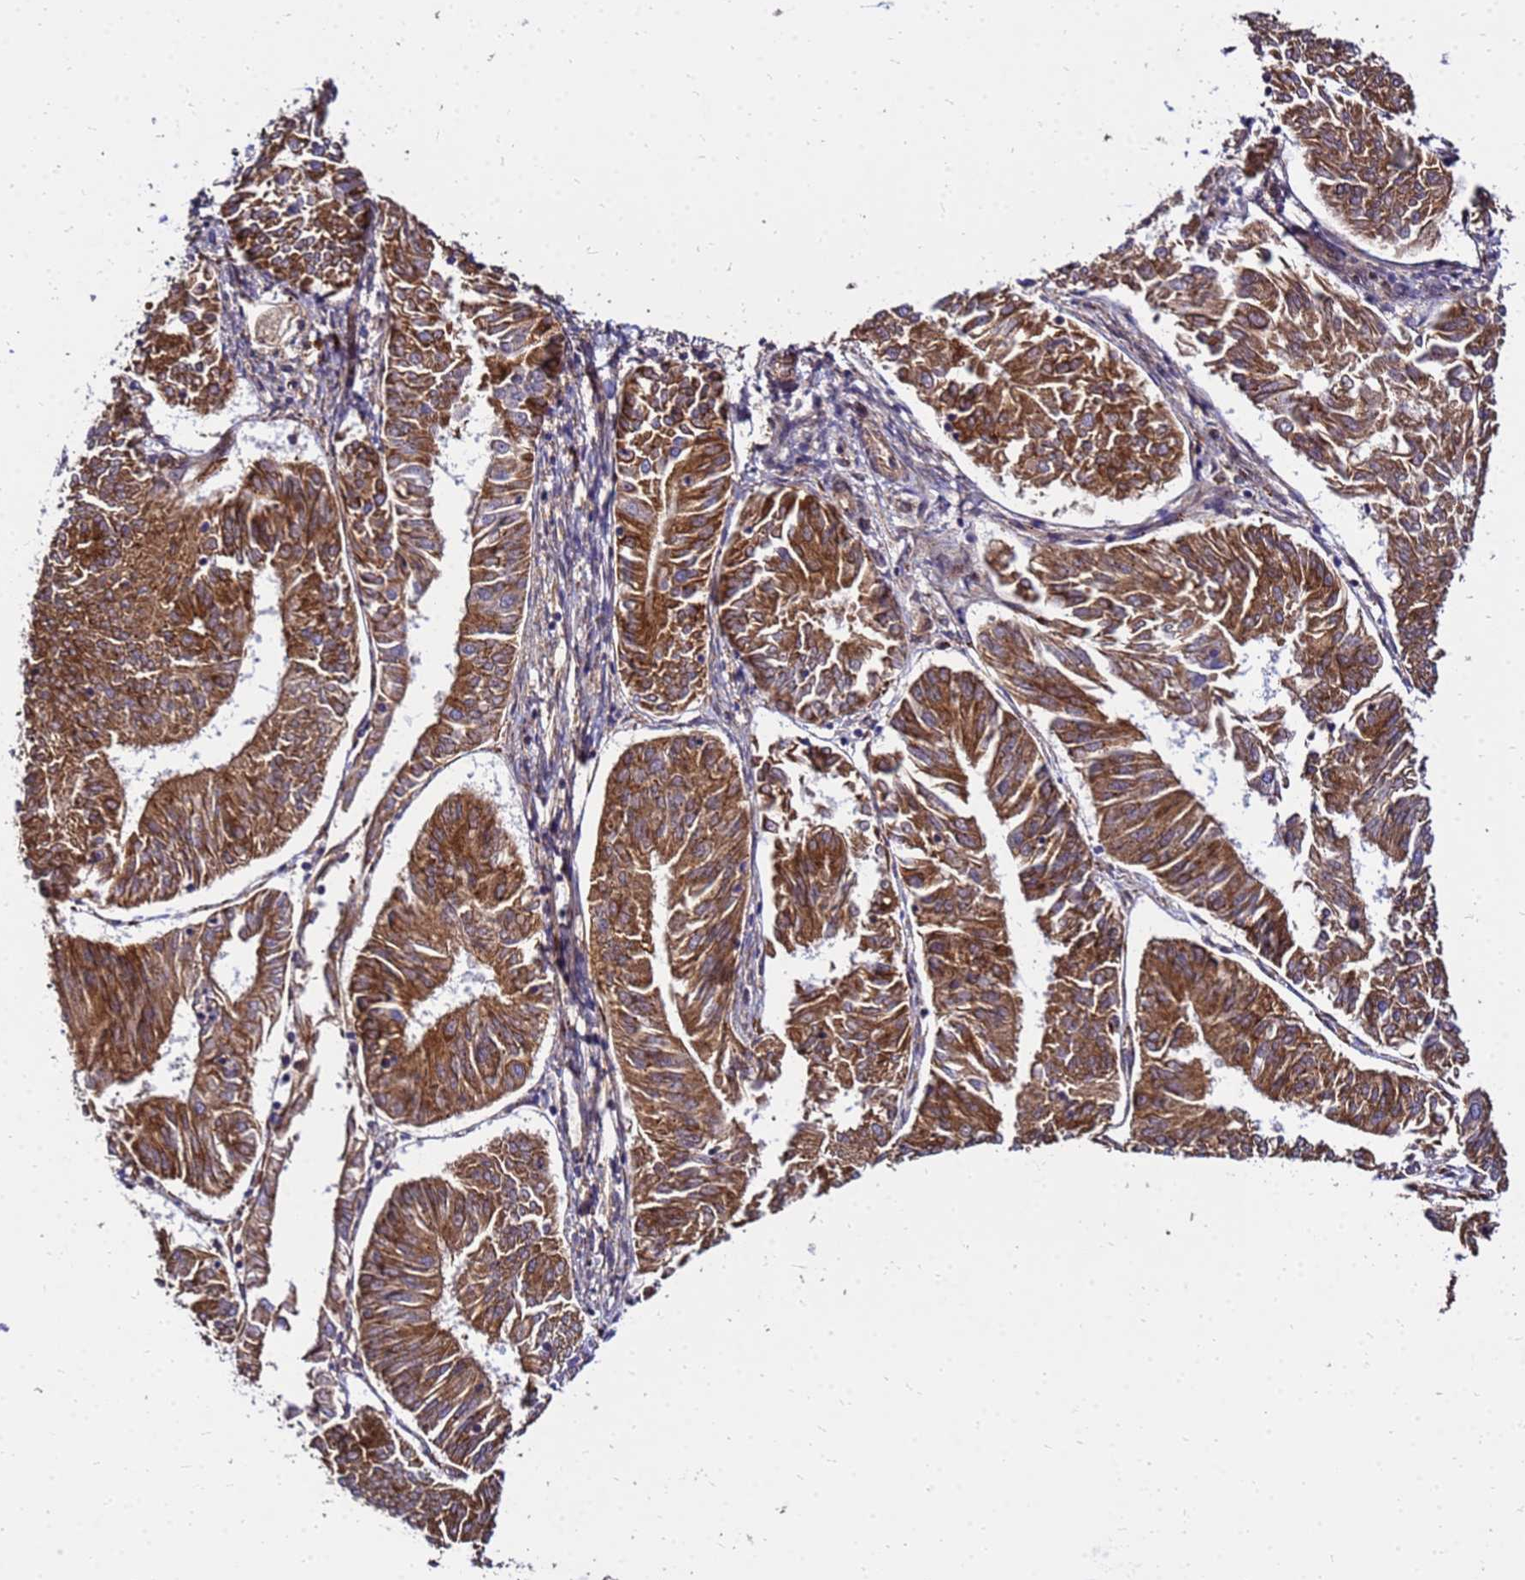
{"staining": {"intensity": "strong", "quantity": ">75%", "location": "cytoplasmic/membranous"}, "tissue": "endometrial cancer", "cell_type": "Tumor cells", "image_type": "cancer", "snomed": [{"axis": "morphology", "description": "Adenocarcinoma, NOS"}, {"axis": "topography", "description": "Endometrium"}], "caption": "Immunohistochemistry (IHC) photomicrograph of neoplastic tissue: human endometrial adenocarcinoma stained using immunohistochemistry (IHC) demonstrates high levels of strong protein expression localized specifically in the cytoplasmic/membranous of tumor cells, appearing as a cytoplasmic/membranous brown color.", "gene": "WWC2", "patient": {"sex": "female", "age": 58}}